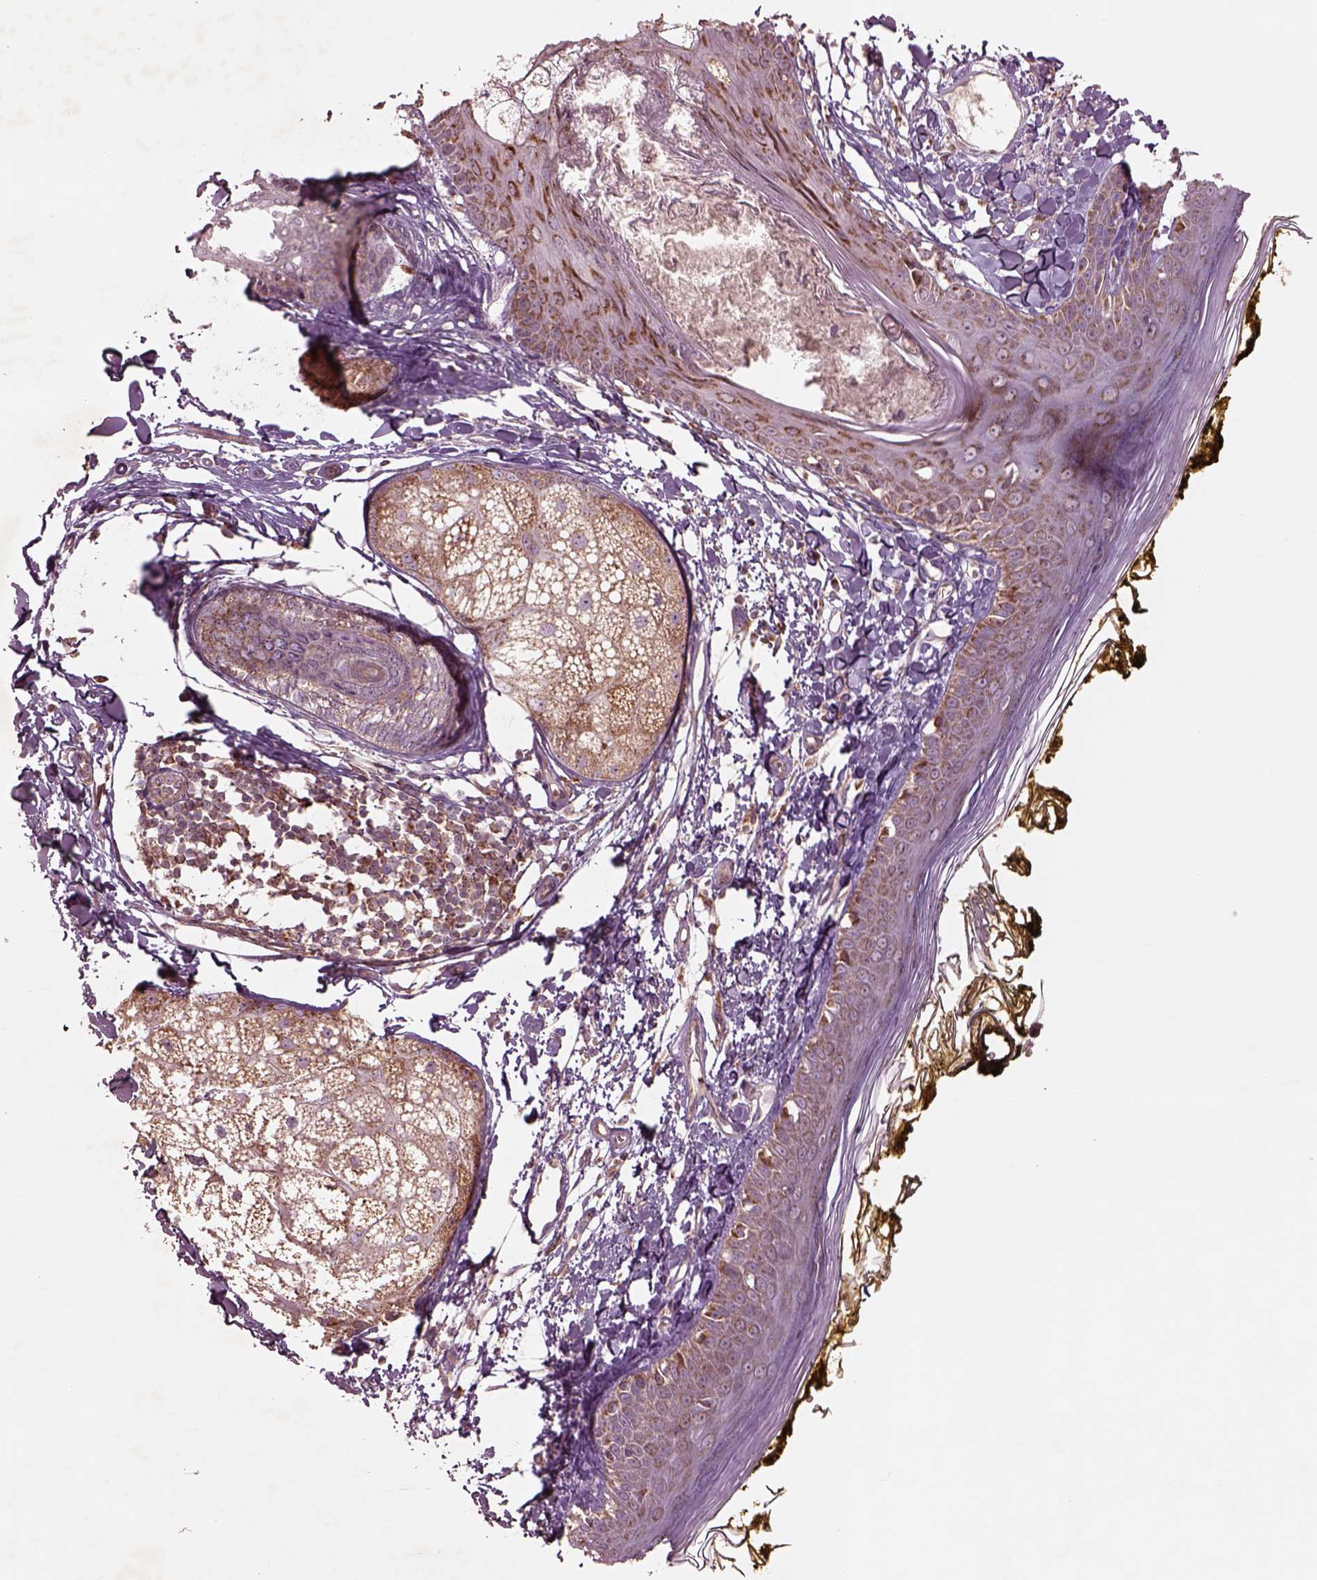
{"staining": {"intensity": "weak", "quantity": ">75%", "location": "cytoplasmic/membranous"}, "tissue": "skin", "cell_type": "Fibroblasts", "image_type": "normal", "snomed": [{"axis": "morphology", "description": "Normal tissue, NOS"}, {"axis": "topography", "description": "Skin"}], "caption": "Immunohistochemical staining of benign skin reveals >75% levels of weak cytoplasmic/membranous protein expression in about >75% of fibroblasts. The protein is stained brown, and the nuclei are stained in blue (DAB (3,3'-diaminobenzidine) IHC with brightfield microscopy, high magnification).", "gene": "SLC25A31", "patient": {"sex": "male", "age": 76}}